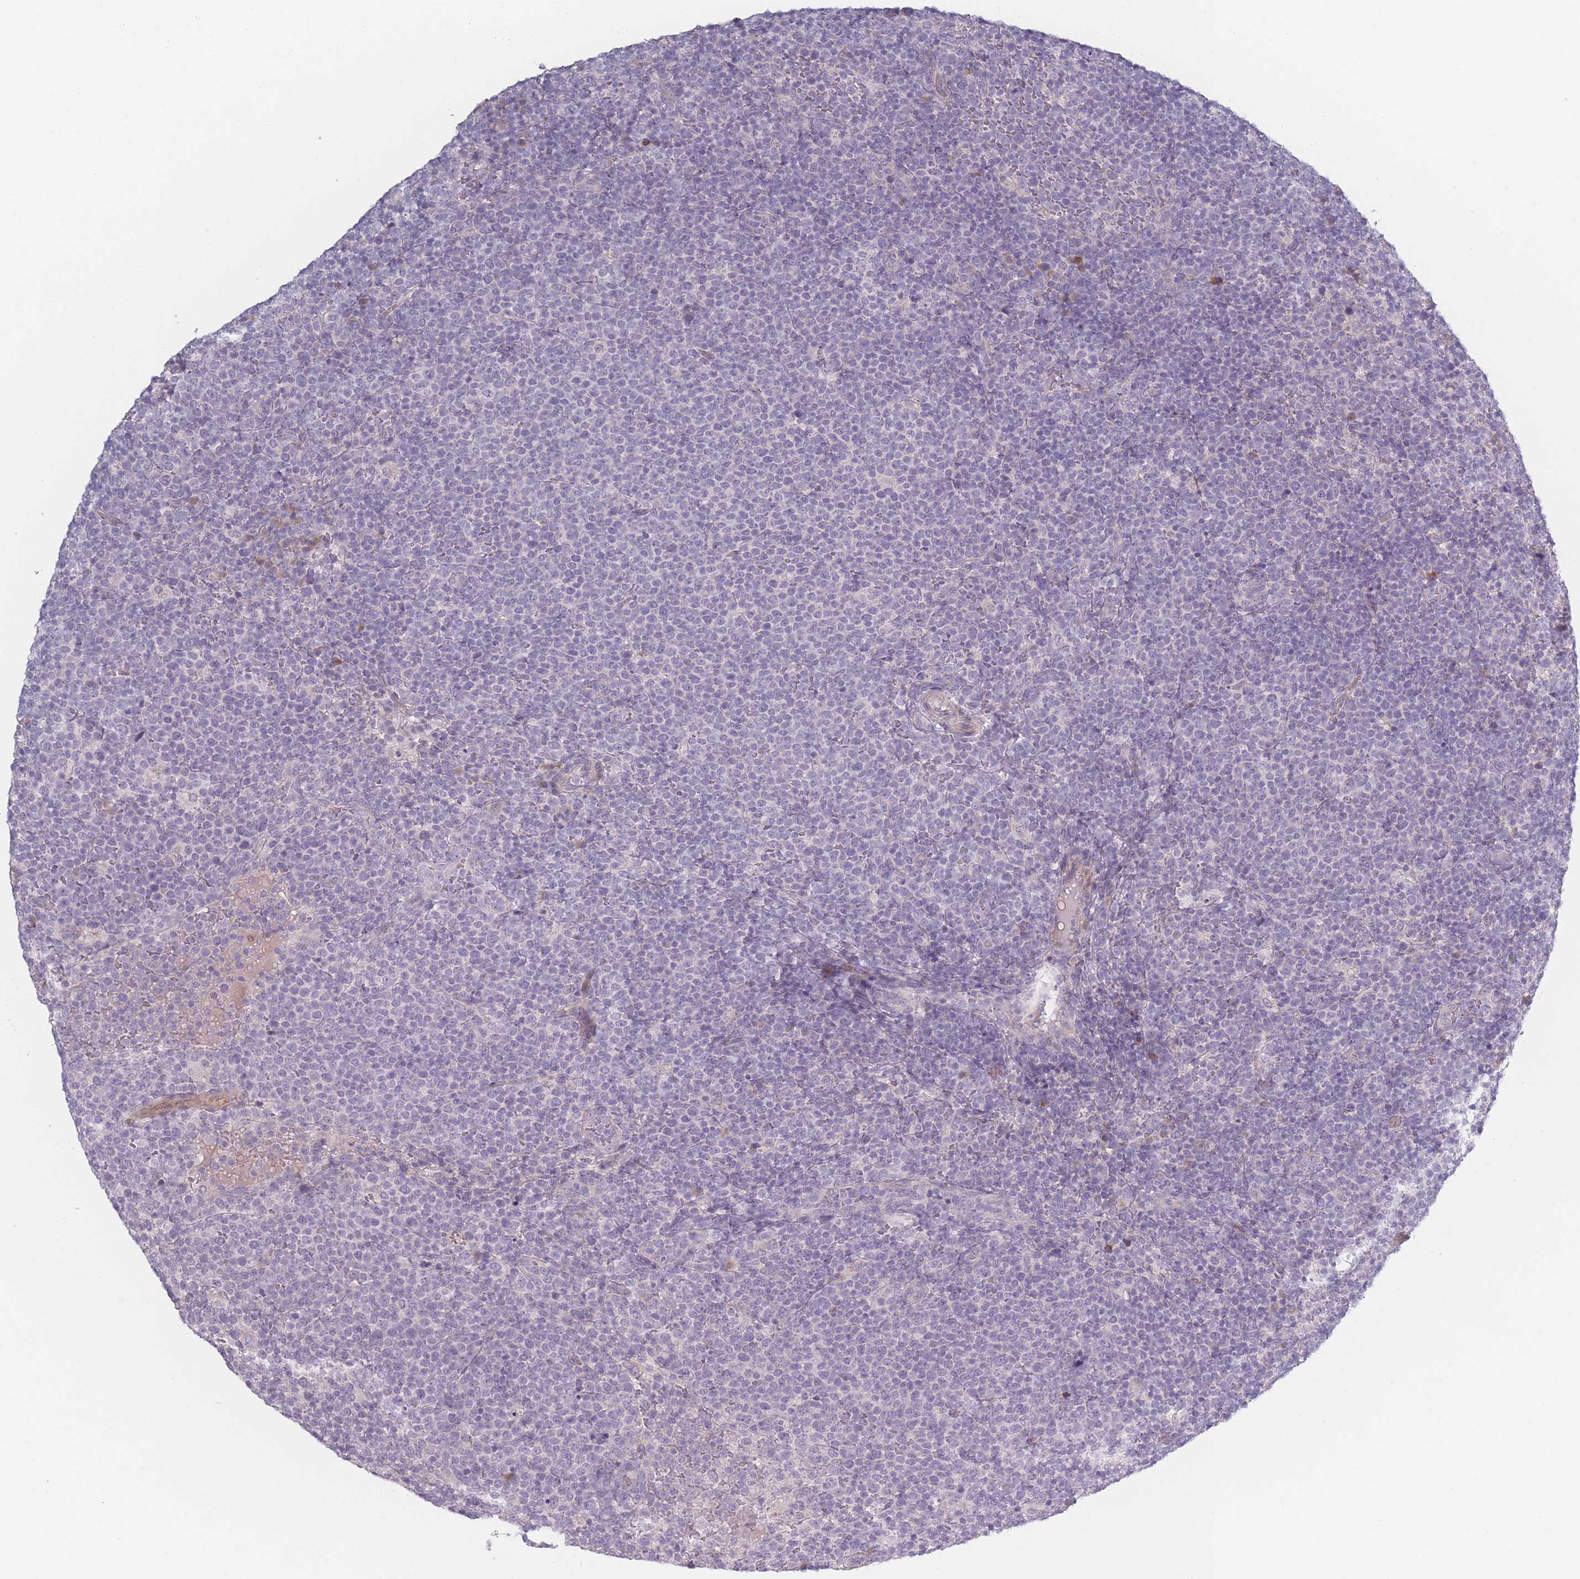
{"staining": {"intensity": "negative", "quantity": "none", "location": "none"}, "tissue": "lymphoma", "cell_type": "Tumor cells", "image_type": "cancer", "snomed": [{"axis": "morphology", "description": "Malignant lymphoma, non-Hodgkin's type, High grade"}, {"axis": "topography", "description": "Lymph node"}], "caption": "Immunohistochemical staining of high-grade malignant lymphoma, non-Hodgkin's type reveals no significant positivity in tumor cells.", "gene": "RASL10B", "patient": {"sex": "male", "age": 61}}